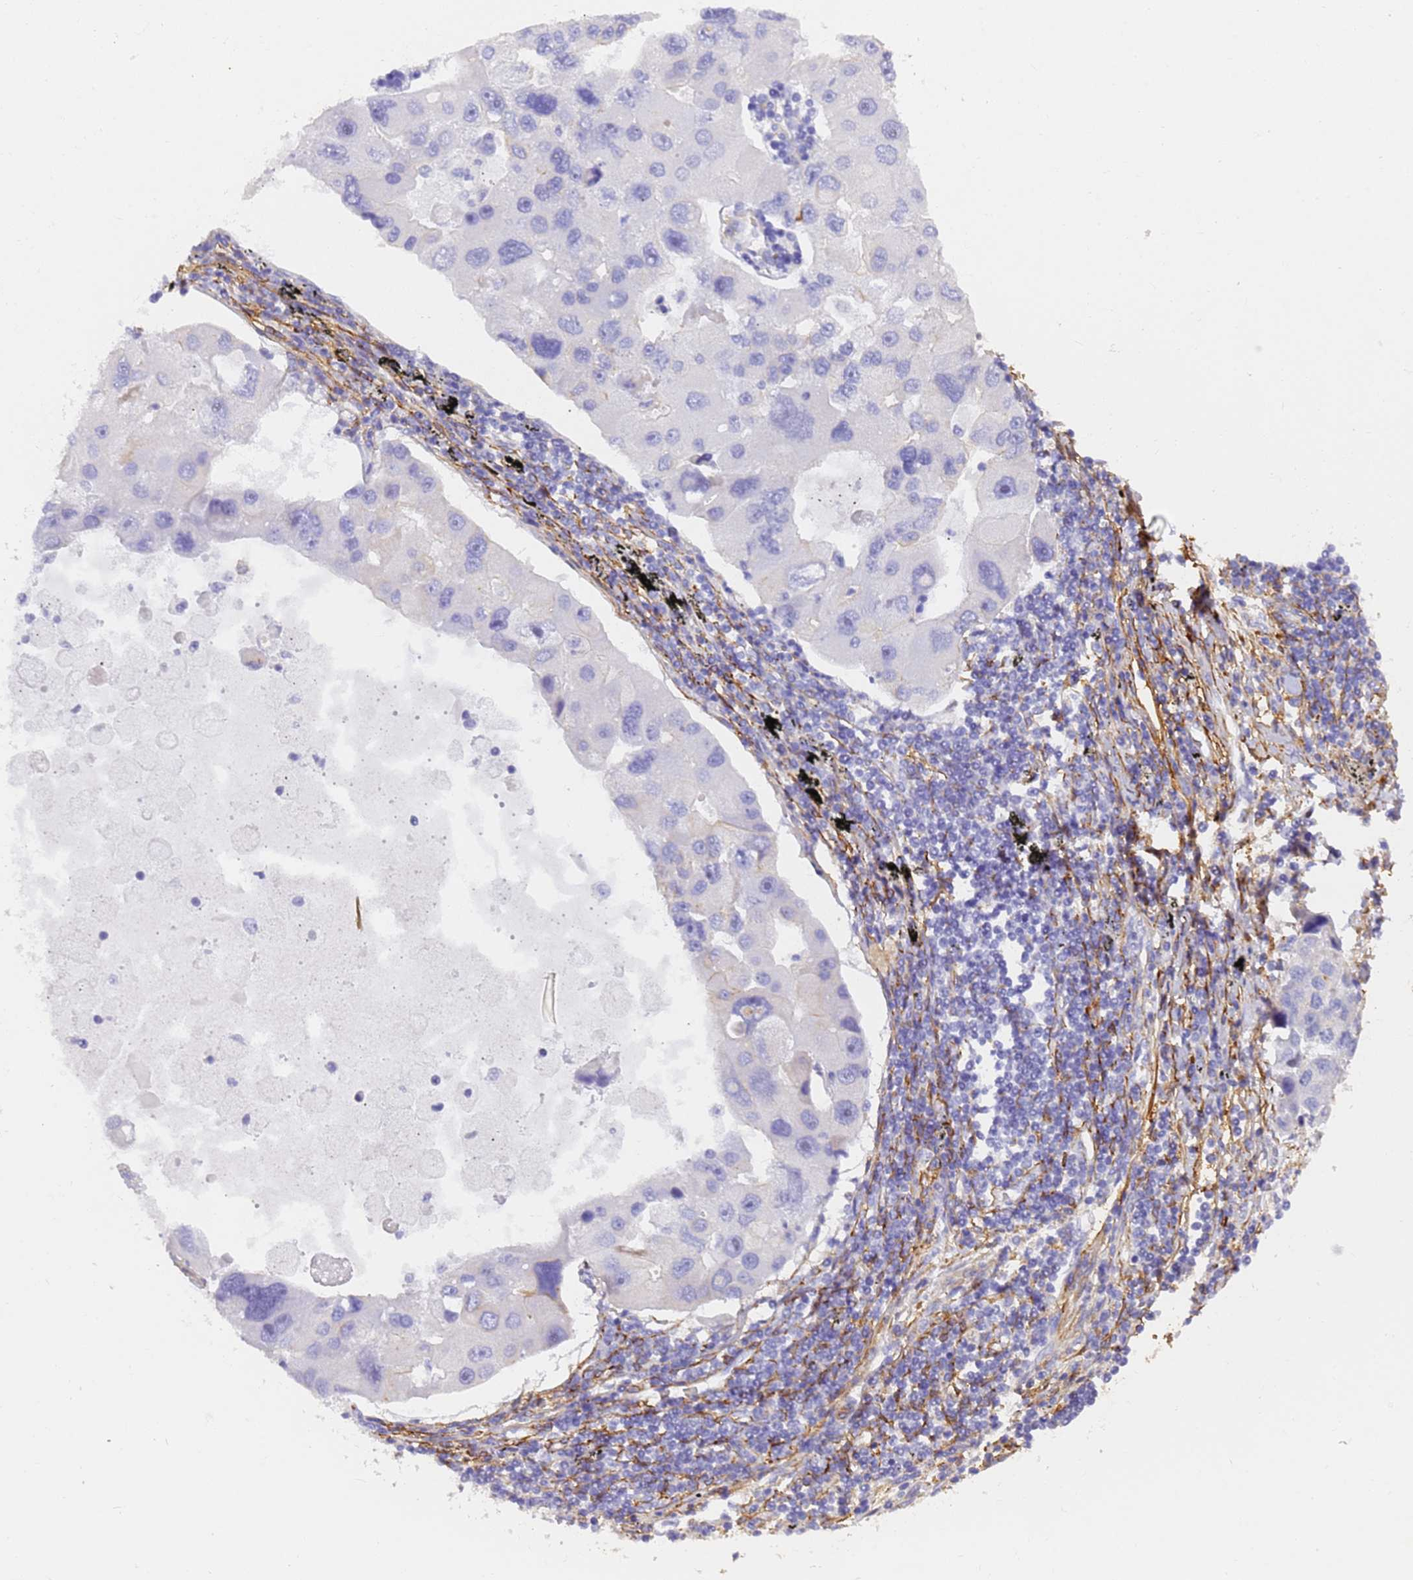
{"staining": {"intensity": "negative", "quantity": "none", "location": "none"}, "tissue": "lung cancer", "cell_type": "Tumor cells", "image_type": "cancer", "snomed": [{"axis": "morphology", "description": "Adenocarcinoma, NOS"}, {"axis": "topography", "description": "Lung"}], "caption": "Immunohistochemistry (IHC) of human lung cancer demonstrates no positivity in tumor cells. The staining is performed using DAB brown chromogen with nuclei counter-stained in using hematoxylin.", "gene": "MVB12A", "patient": {"sex": "female", "age": 54}}